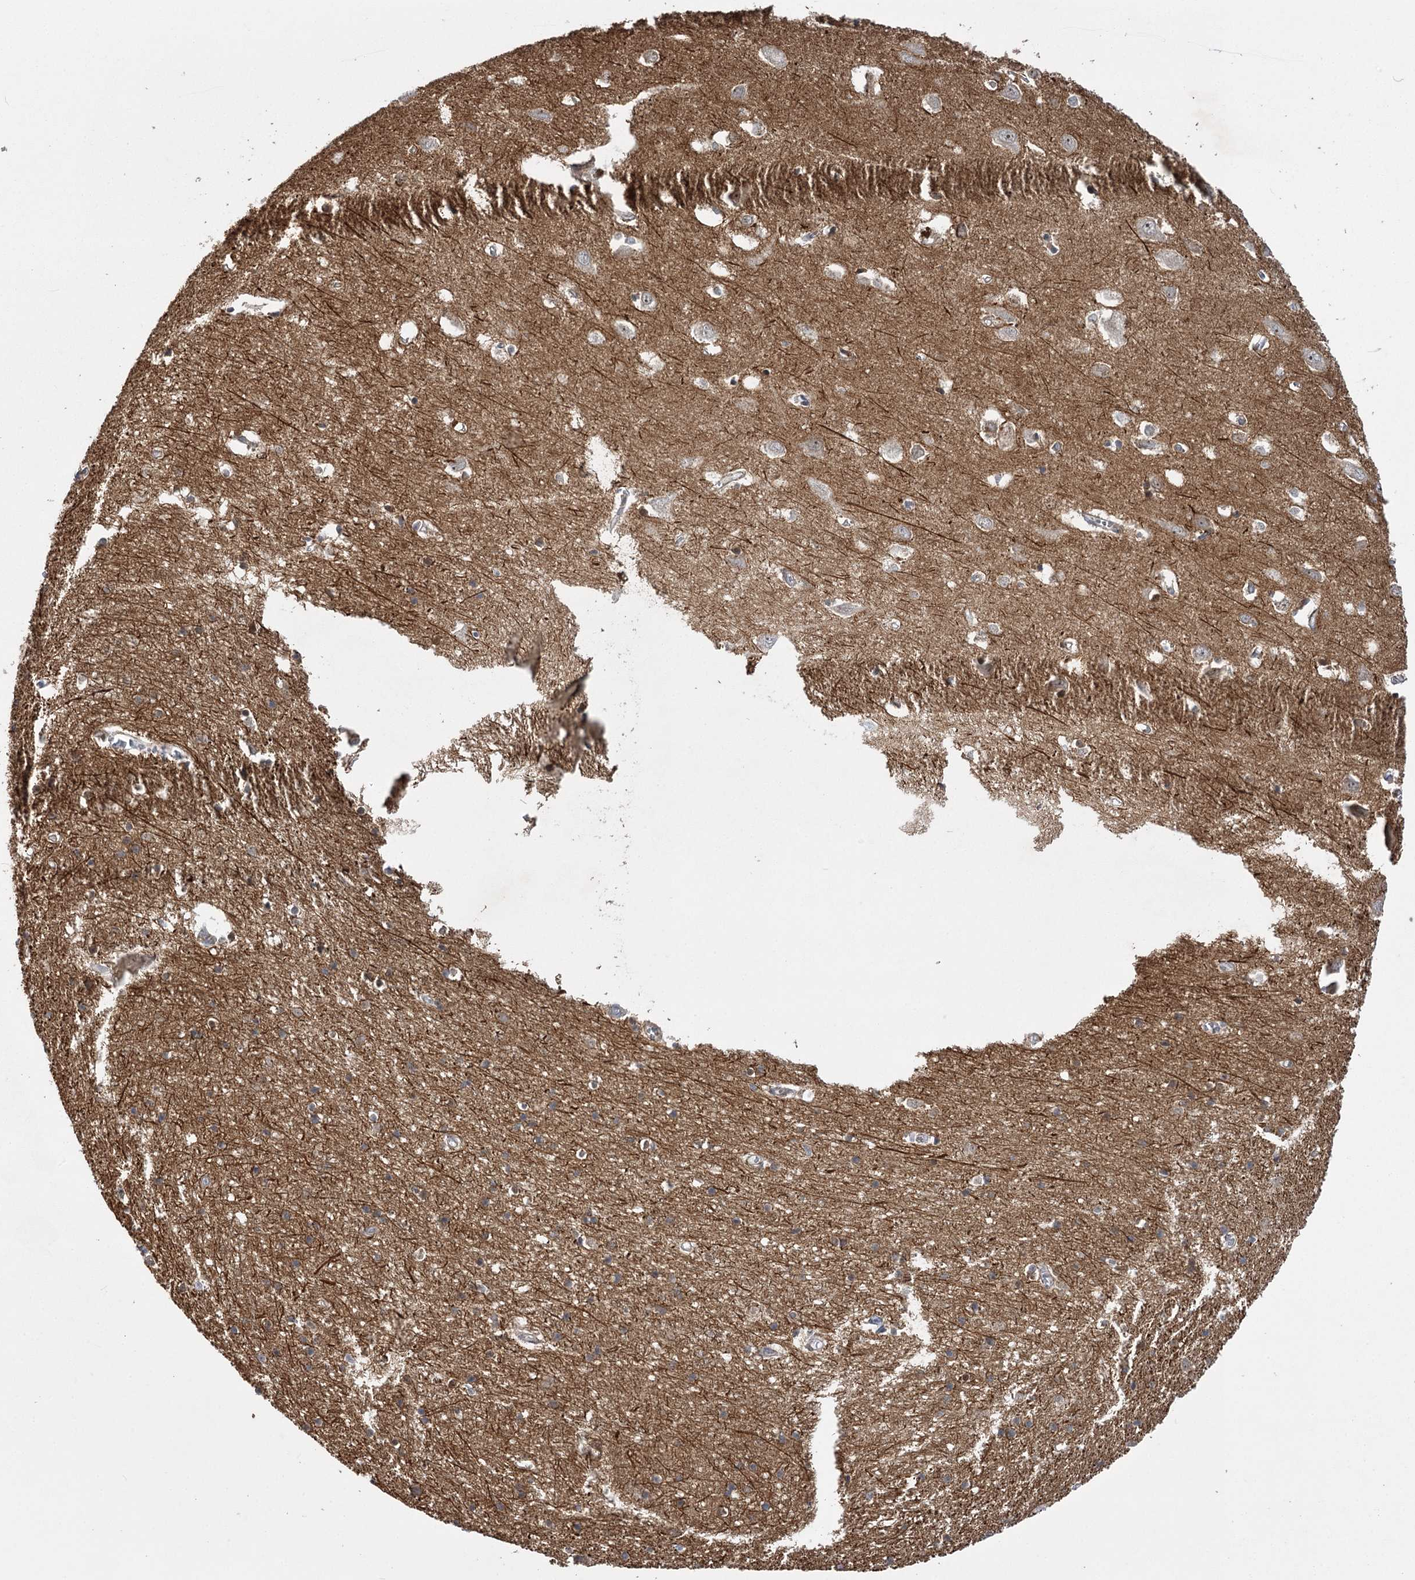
{"staining": {"intensity": "weak", "quantity": "25%-75%", "location": "cytoplasmic/membranous"}, "tissue": "cerebral cortex", "cell_type": "Endothelial cells", "image_type": "normal", "snomed": [{"axis": "morphology", "description": "Normal tissue, NOS"}, {"axis": "topography", "description": "Cerebral cortex"}], "caption": "Protein expression analysis of benign human cerebral cortex reveals weak cytoplasmic/membranous expression in about 25%-75% of endothelial cells. (DAB (3,3'-diaminobenzidine) IHC, brown staining for protein, blue staining for nuclei).", "gene": "KCNN2", "patient": {"sex": "female", "age": 64}}